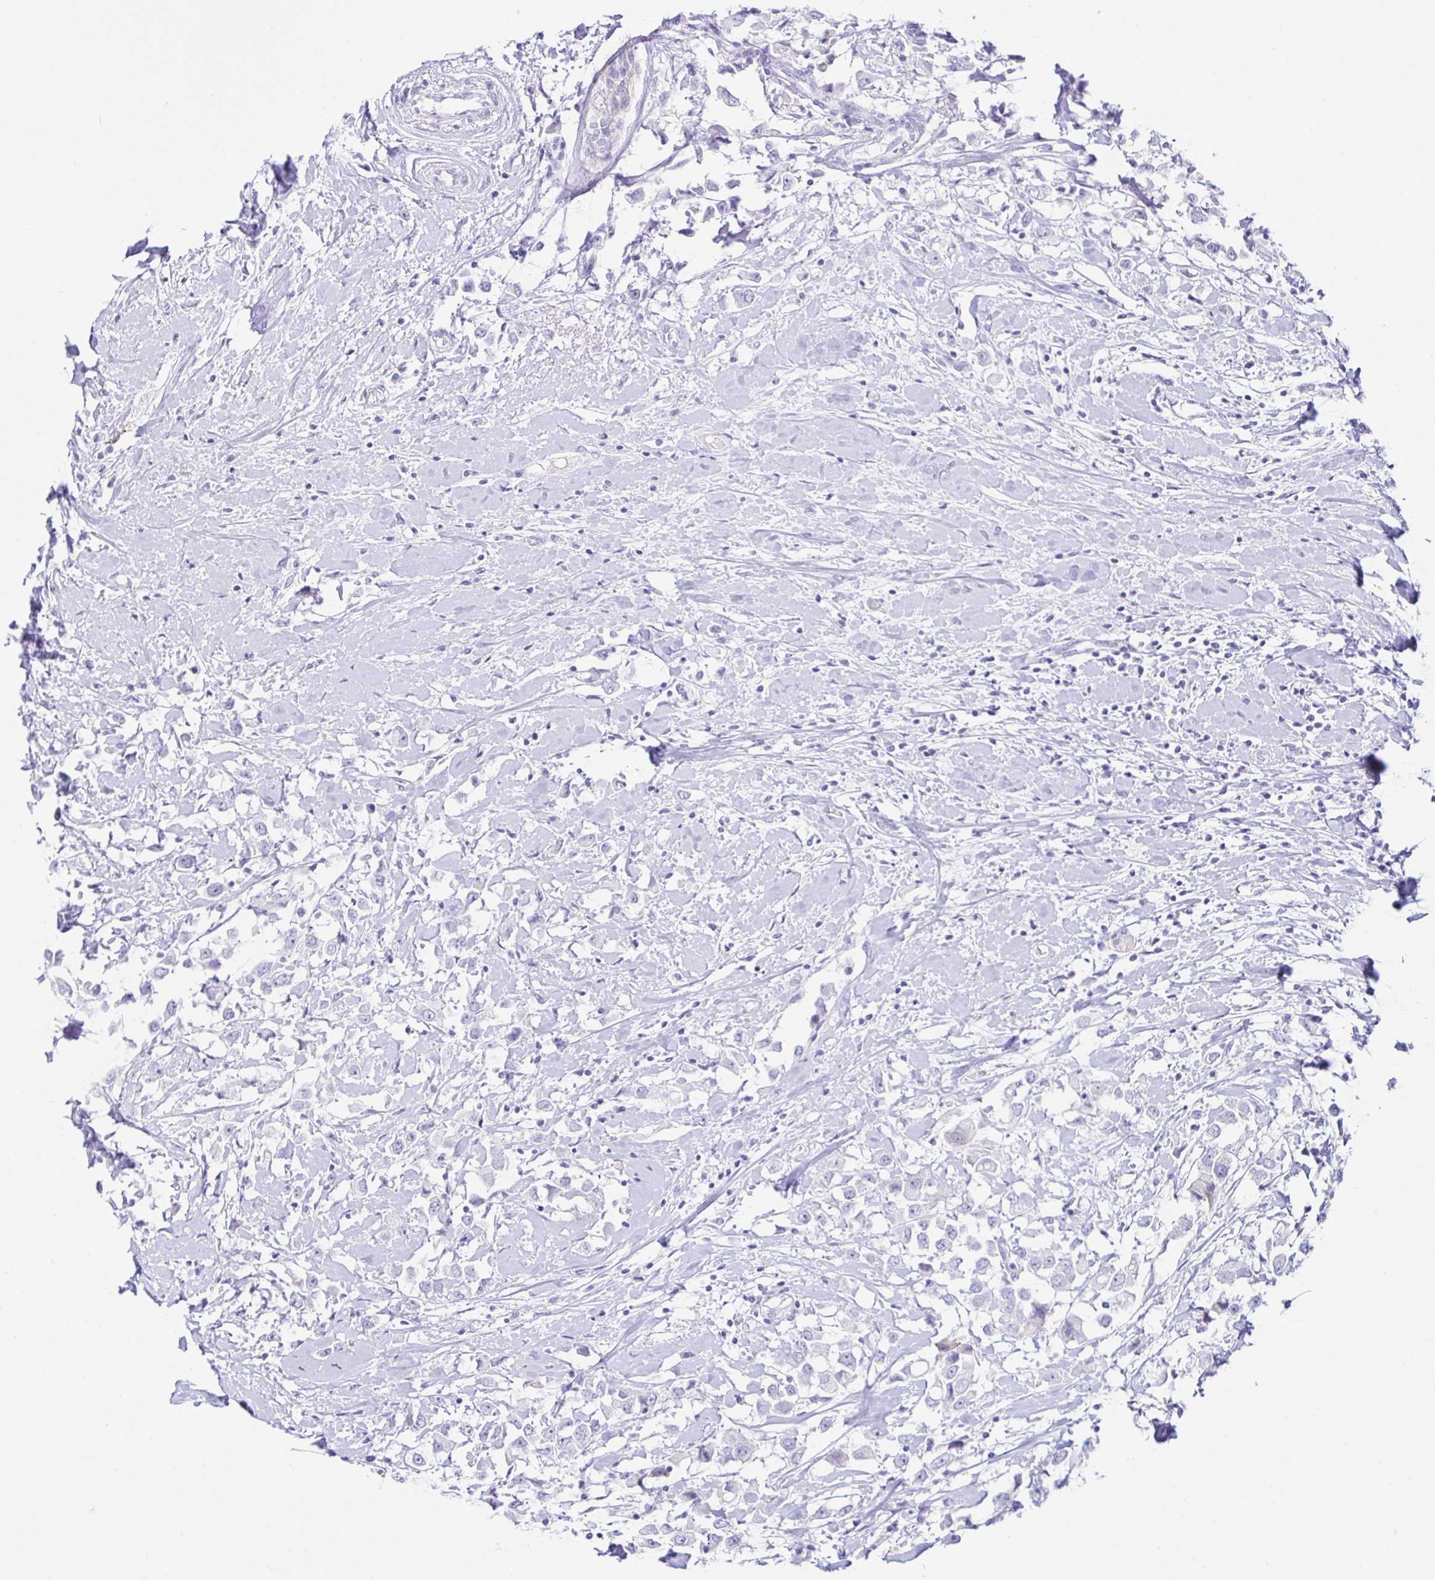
{"staining": {"intensity": "negative", "quantity": "none", "location": "none"}, "tissue": "breast cancer", "cell_type": "Tumor cells", "image_type": "cancer", "snomed": [{"axis": "morphology", "description": "Duct carcinoma"}, {"axis": "topography", "description": "Breast"}], "caption": "The photomicrograph exhibits no staining of tumor cells in breast cancer (invasive ductal carcinoma).", "gene": "BEST1", "patient": {"sex": "female", "age": 61}}